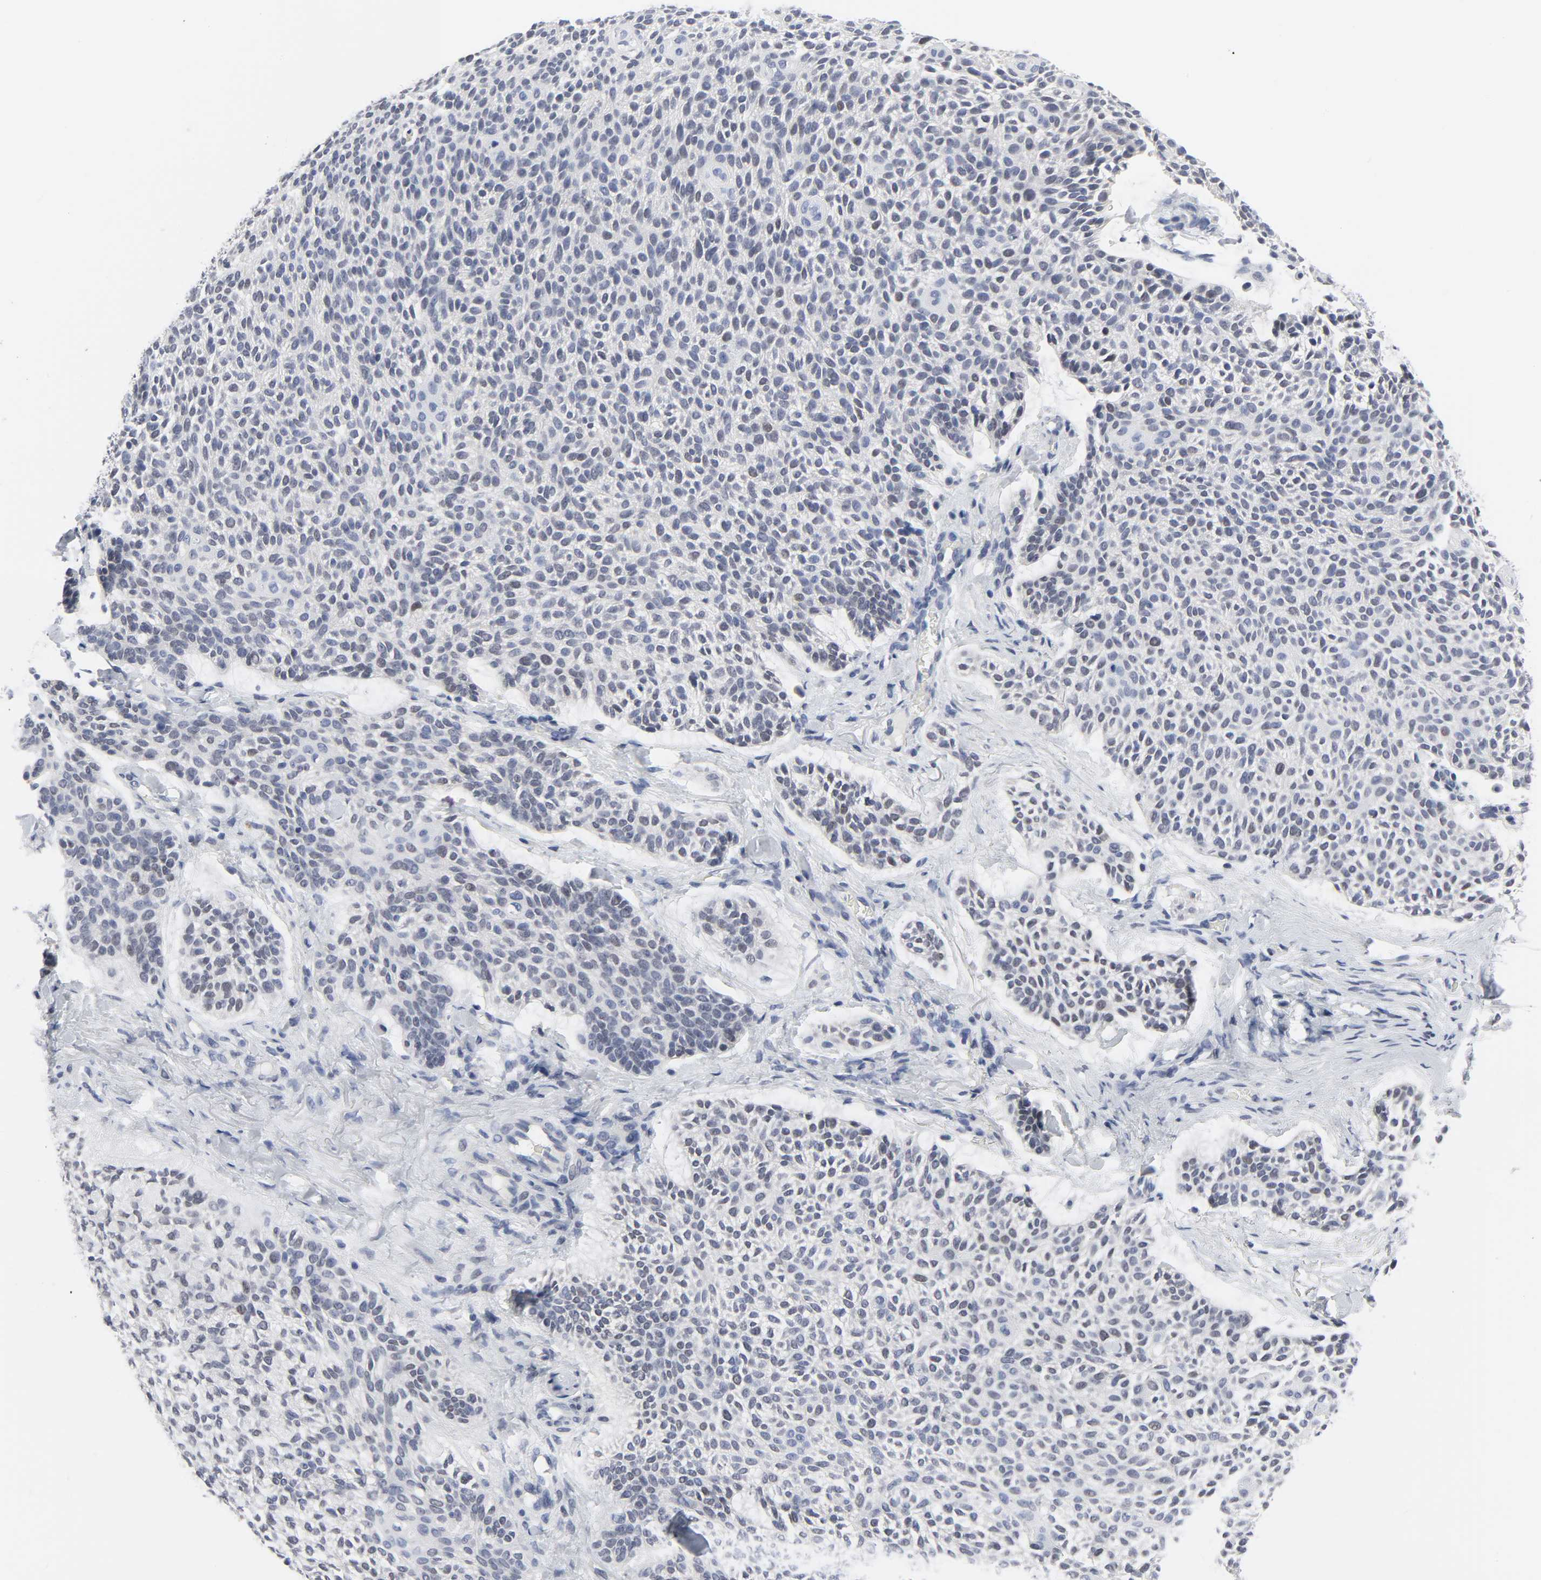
{"staining": {"intensity": "negative", "quantity": "none", "location": "none"}, "tissue": "skin cancer", "cell_type": "Tumor cells", "image_type": "cancer", "snomed": [{"axis": "morphology", "description": "Normal tissue, NOS"}, {"axis": "morphology", "description": "Basal cell carcinoma"}, {"axis": "topography", "description": "Skin"}], "caption": "High power microscopy photomicrograph of an immunohistochemistry micrograph of basal cell carcinoma (skin), revealing no significant positivity in tumor cells.", "gene": "SALL2", "patient": {"sex": "female", "age": 70}}